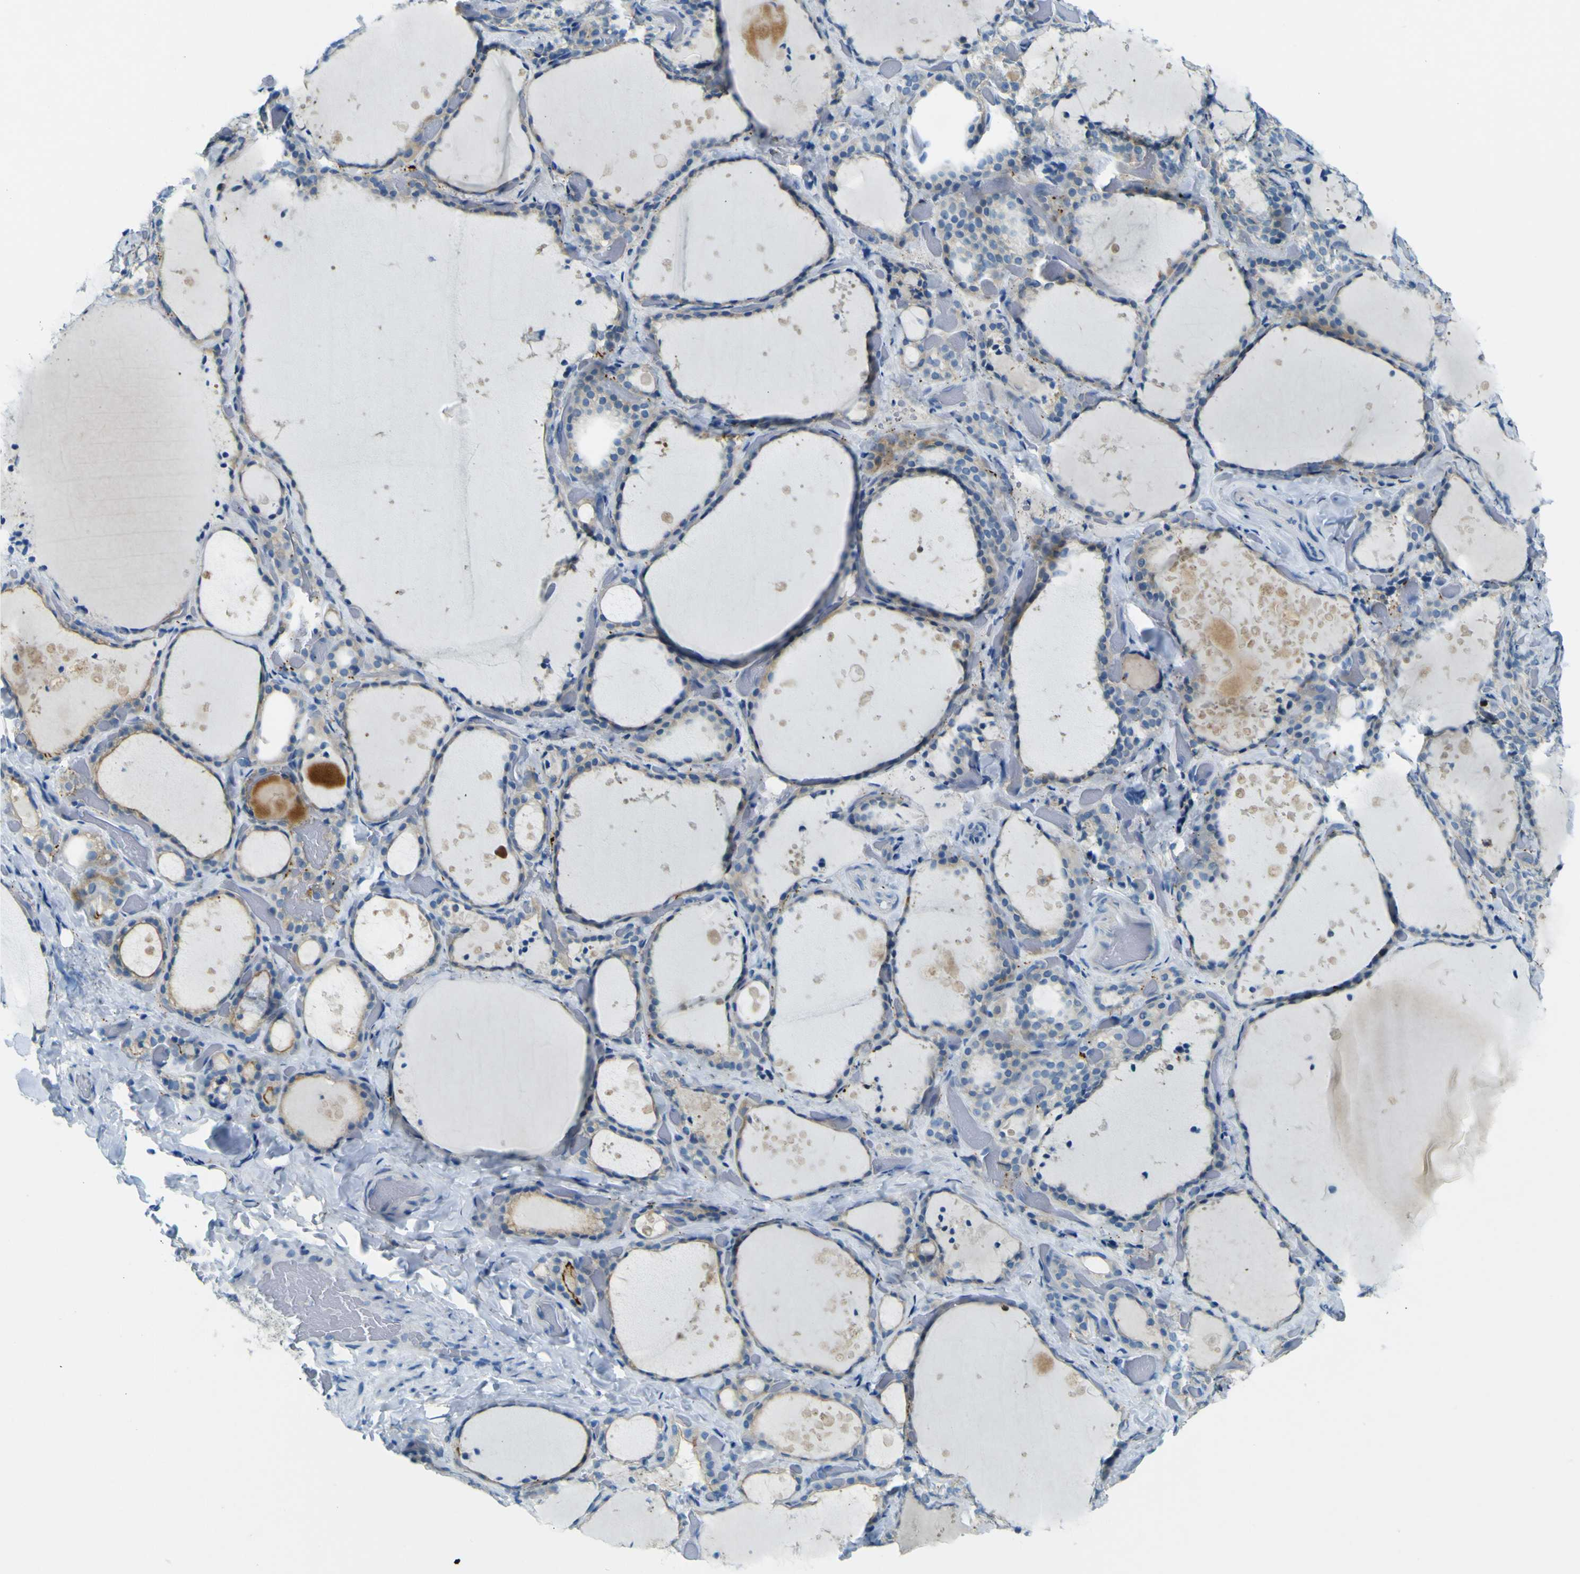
{"staining": {"intensity": "moderate", "quantity": "25%-75%", "location": "cytoplasmic/membranous"}, "tissue": "thyroid gland", "cell_type": "Glandular cells", "image_type": "normal", "snomed": [{"axis": "morphology", "description": "Normal tissue, NOS"}, {"axis": "topography", "description": "Thyroid gland"}], "caption": "A micrograph of thyroid gland stained for a protein reveals moderate cytoplasmic/membranous brown staining in glandular cells. Using DAB (3,3'-diaminobenzidine) (brown) and hematoxylin (blue) stains, captured at high magnification using brightfield microscopy.", "gene": "SORCS1", "patient": {"sex": "female", "age": 44}}